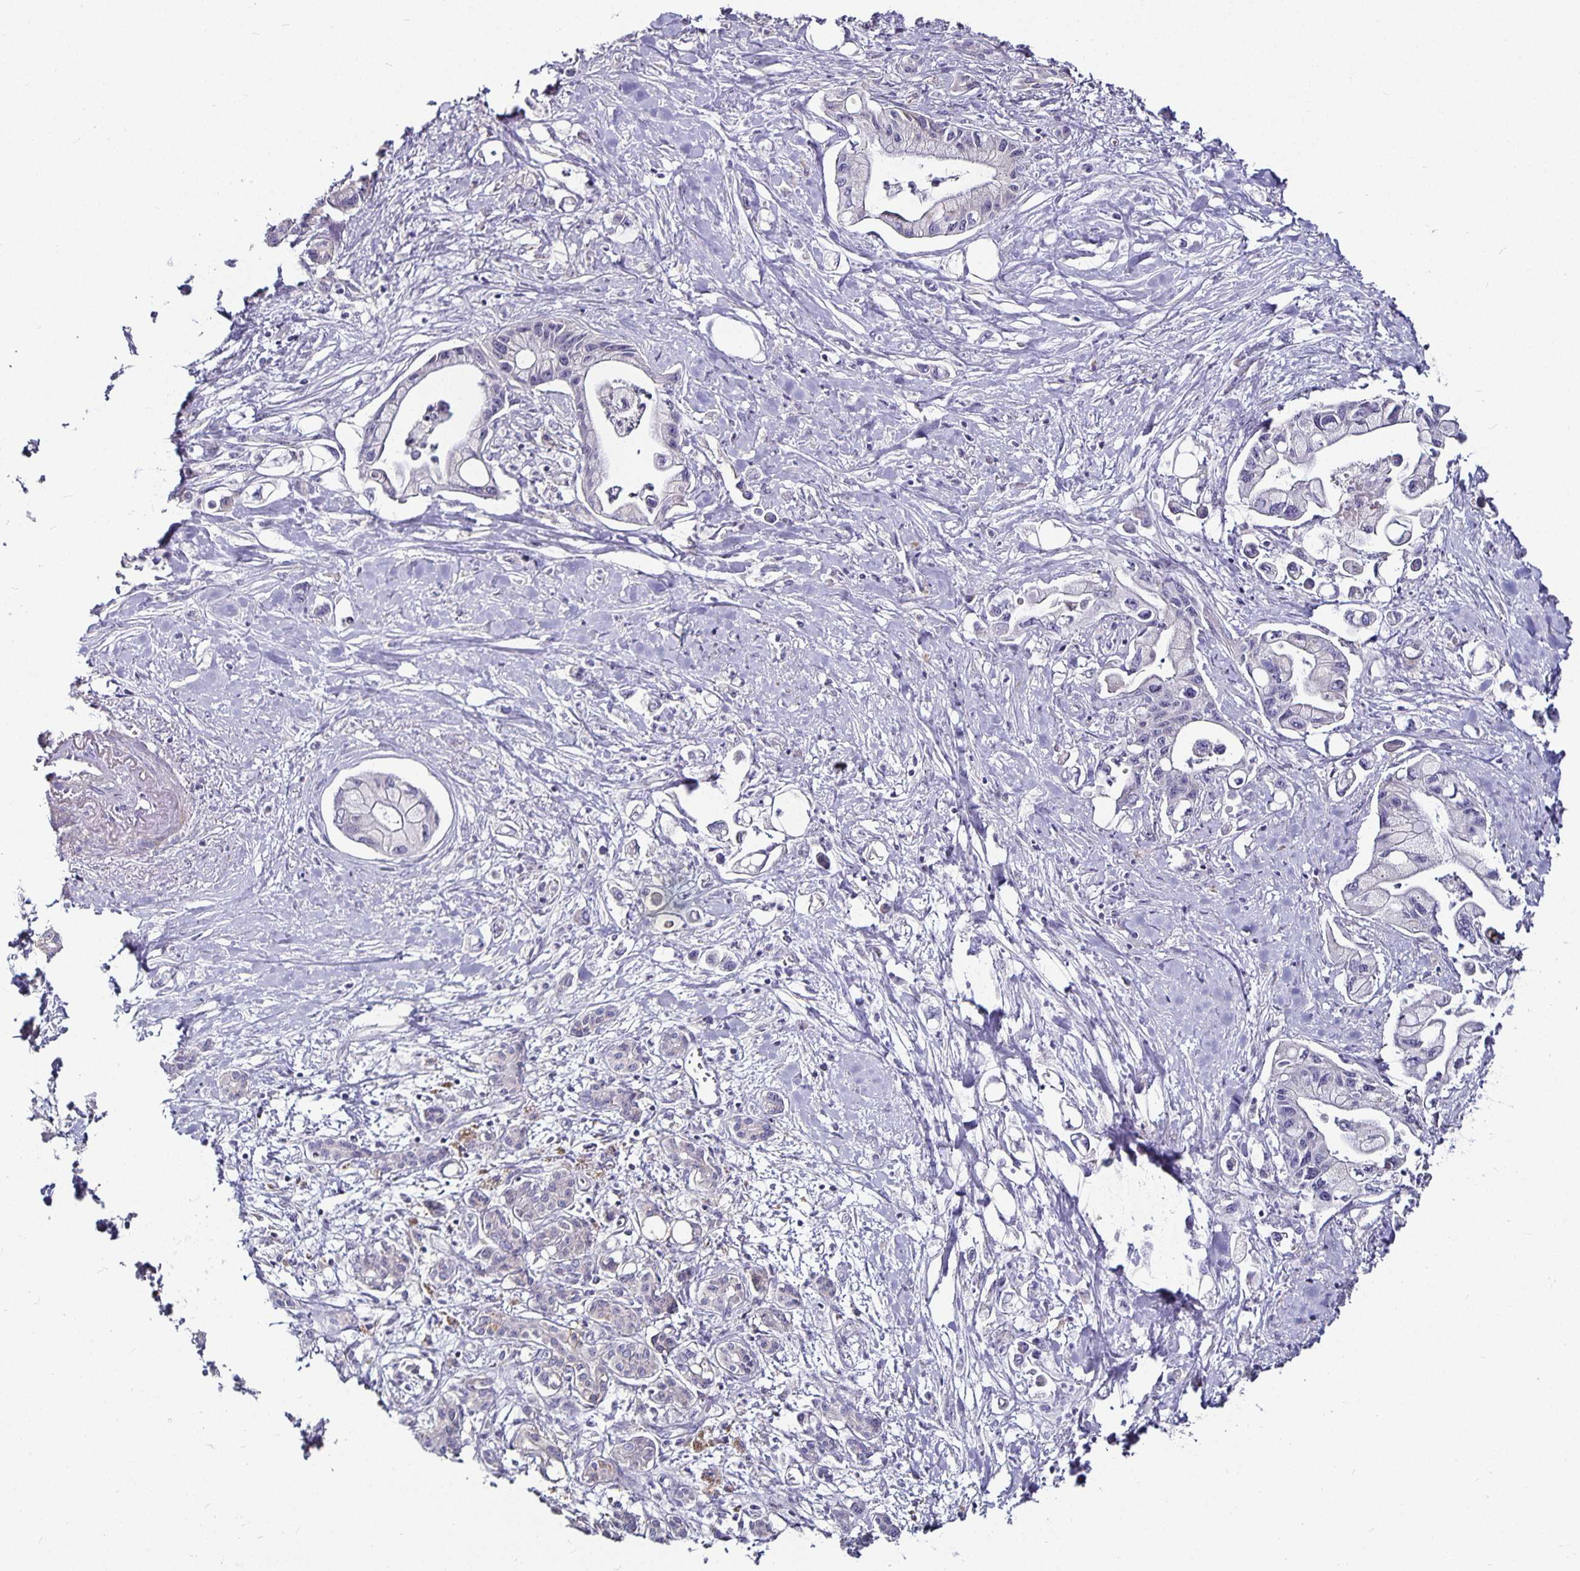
{"staining": {"intensity": "negative", "quantity": "none", "location": "none"}, "tissue": "pancreatic cancer", "cell_type": "Tumor cells", "image_type": "cancer", "snomed": [{"axis": "morphology", "description": "Adenocarcinoma, NOS"}, {"axis": "topography", "description": "Pancreas"}], "caption": "Immunohistochemistry (IHC) photomicrograph of neoplastic tissue: adenocarcinoma (pancreatic) stained with DAB exhibits no significant protein staining in tumor cells.", "gene": "CA12", "patient": {"sex": "male", "age": 61}}